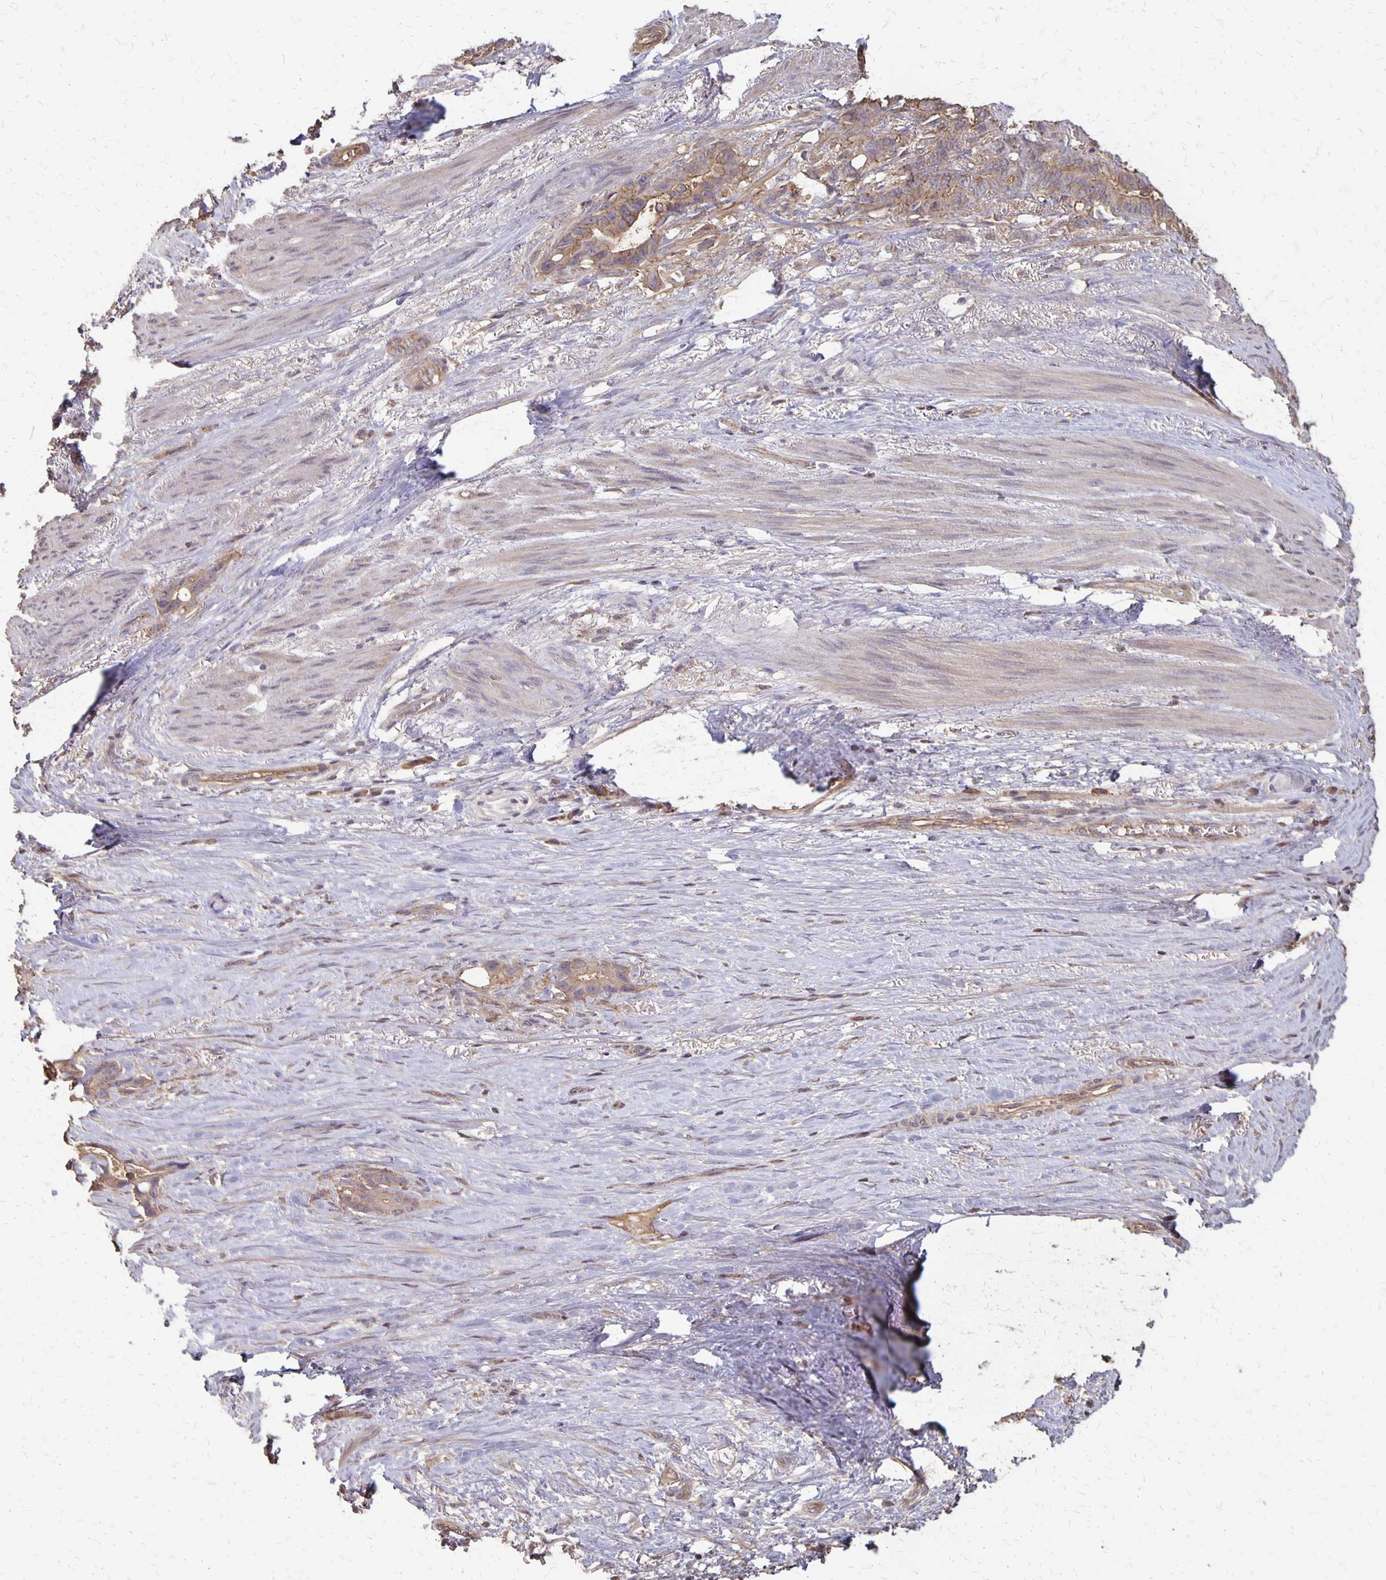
{"staining": {"intensity": "weak", "quantity": "25%-75%", "location": "cytoplasmic/membranous"}, "tissue": "stomach cancer", "cell_type": "Tumor cells", "image_type": "cancer", "snomed": [{"axis": "morphology", "description": "Normal tissue, NOS"}, {"axis": "morphology", "description": "Adenocarcinoma, NOS"}, {"axis": "topography", "description": "Esophagus"}, {"axis": "topography", "description": "Stomach, upper"}], "caption": "The photomicrograph reveals staining of adenocarcinoma (stomach), revealing weak cytoplasmic/membranous protein expression (brown color) within tumor cells.", "gene": "PROM2", "patient": {"sex": "male", "age": 62}}